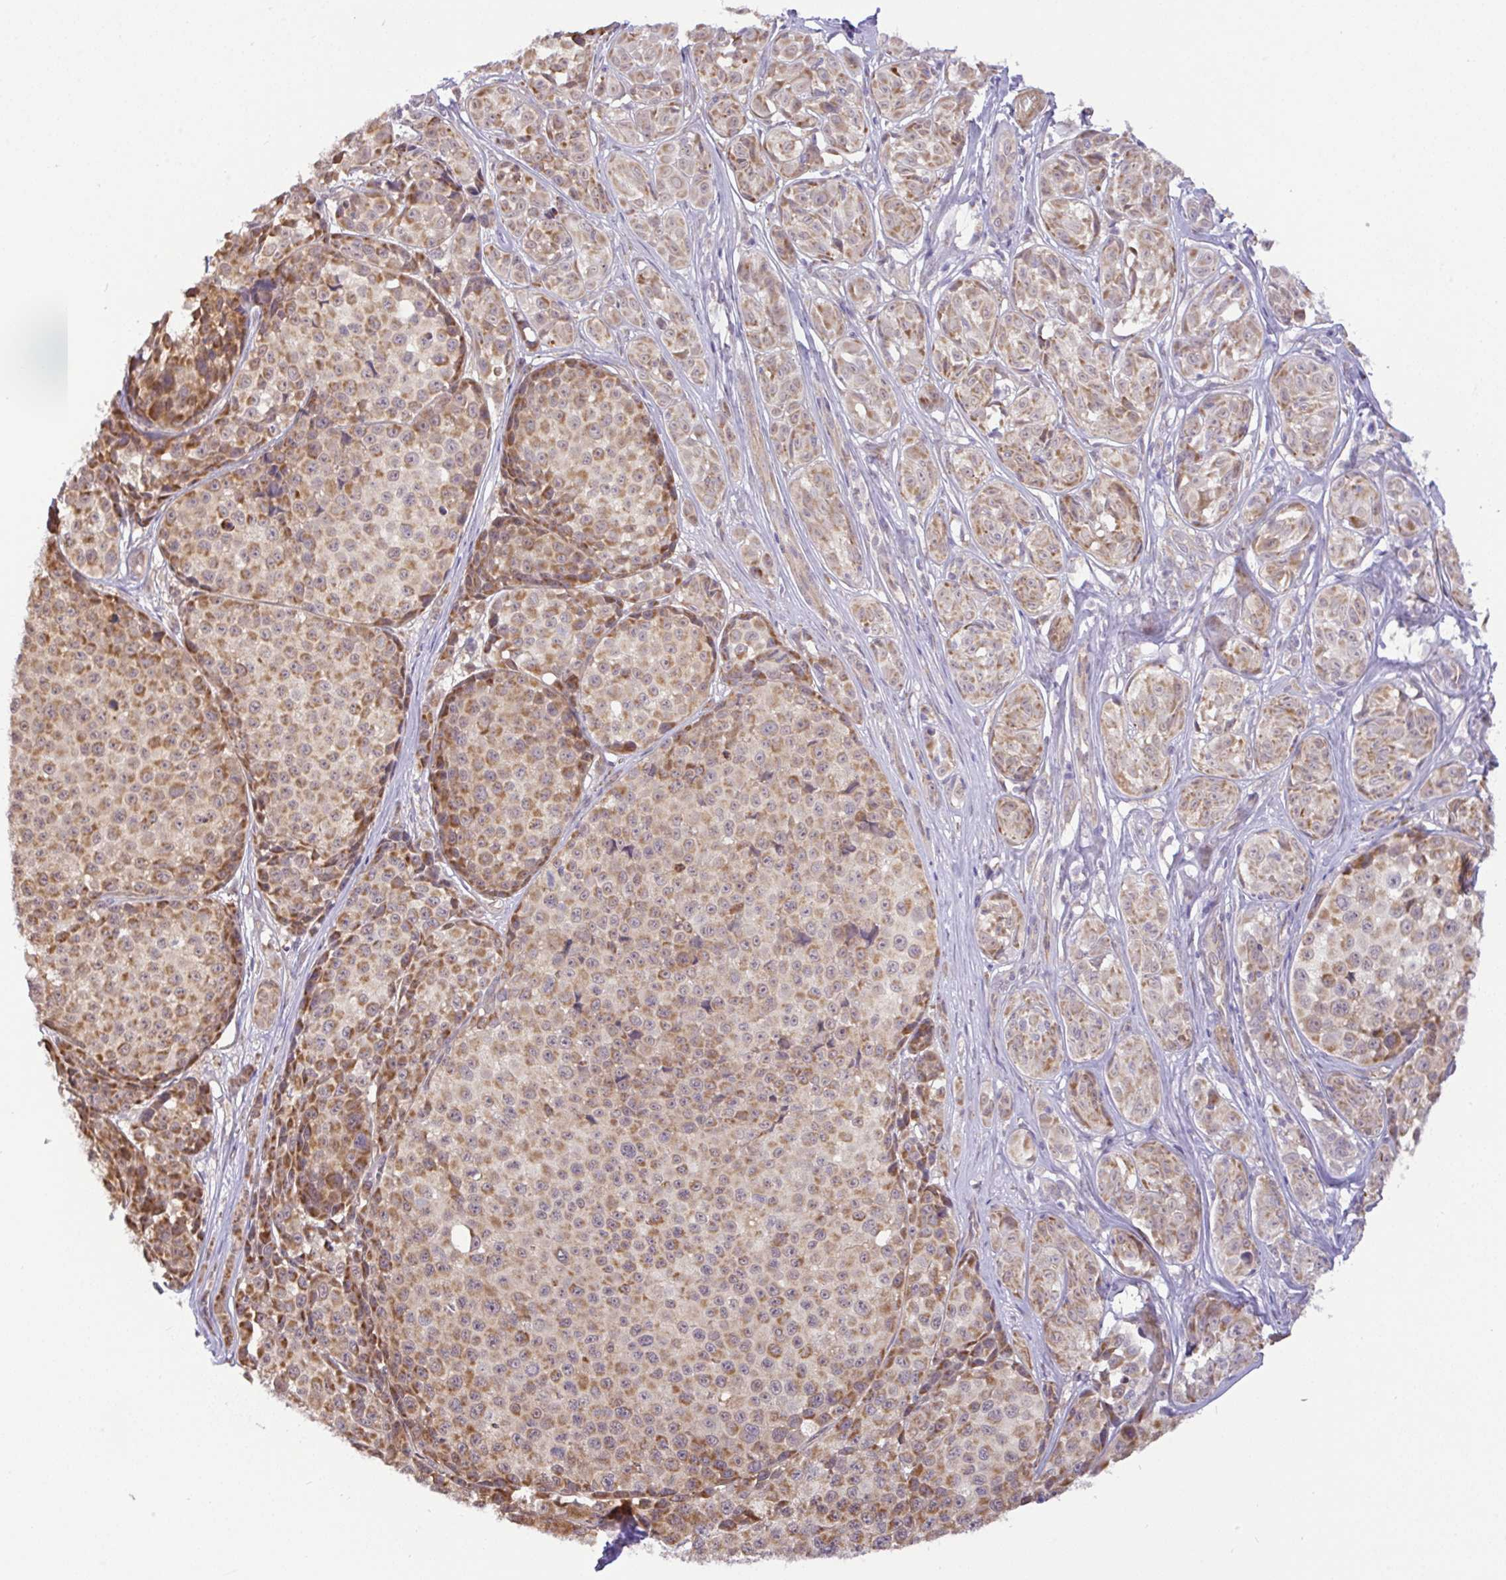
{"staining": {"intensity": "moderate", "quantity": ">75%", "location": "cytoplasmic/membranous"}, "tissue": "melanoma", "cell_type": "Tumor cells", "image_type": "cancer", "snomed": [{"axis": "morphology", "description": "Malignant melanoma, NOS"}, {"axis": "topography", "description": "Skin"}], "caption": "Human melanoma stained with a protein marker demonstrates moderate staining in tumor cells.", "gene": "DLEU7", "patient": {"sex": "female", "age": 35}}